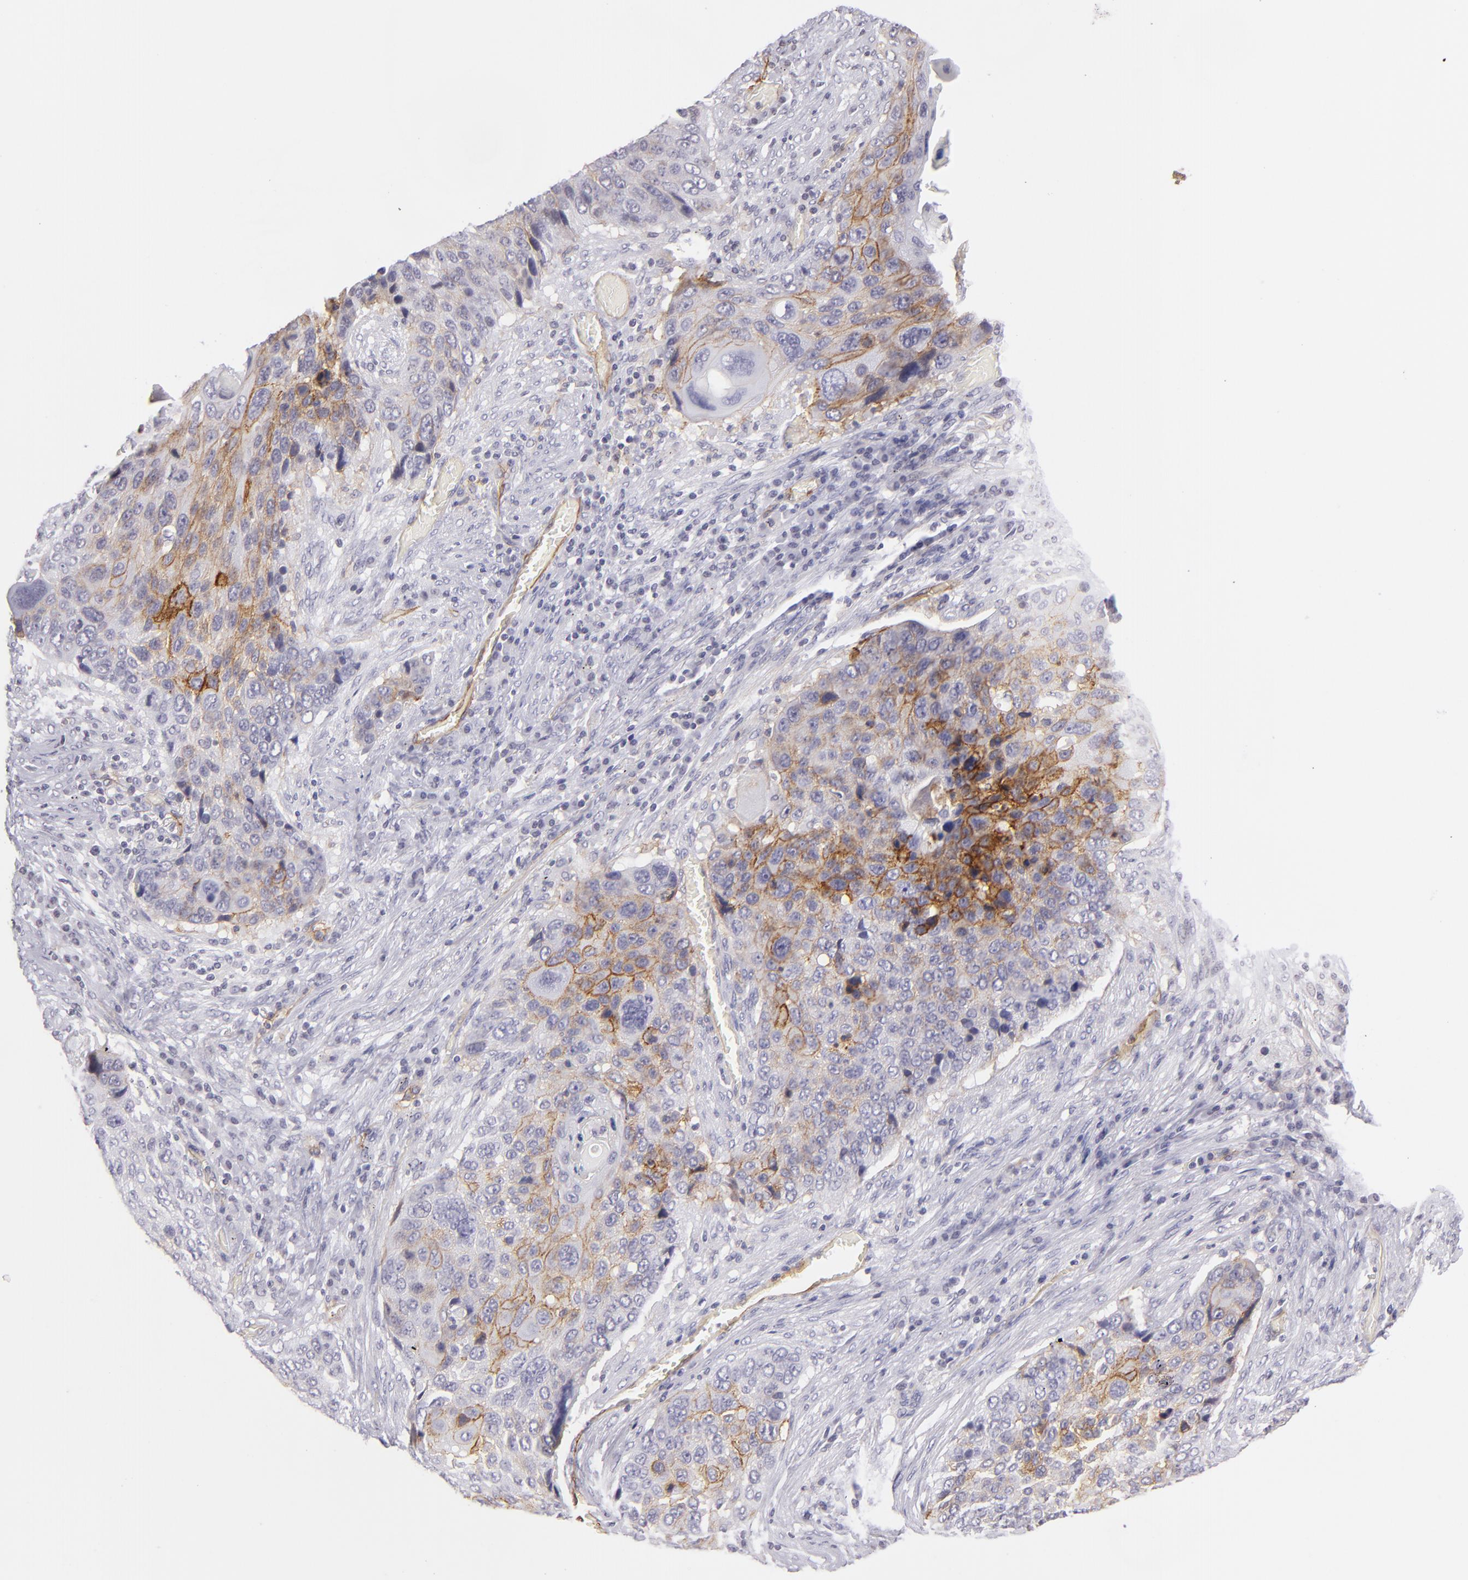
{"staining": {"intensity": "moderate", "quantity": "25%-75%", "location": "cytoplasmic/membranous"}, "tissue": "lung cancer", "cell_type": "Tumor cells", "image_type": "cancer", "snomed": [{"axis": "morphology", "description": "Squamous cell carcinoma, NOS"}, {"axis": "topography", "description": "Lung"}], "caption": "IHC histopathology image of lung cancer stained for a protein (brown), which demonstrates medium levels of moderate cytoplasmic/membranous staining in approximately 25%-75% of tumor cells.", "gene": "THBD", "patient": {"sex": "male", "age": 68}}